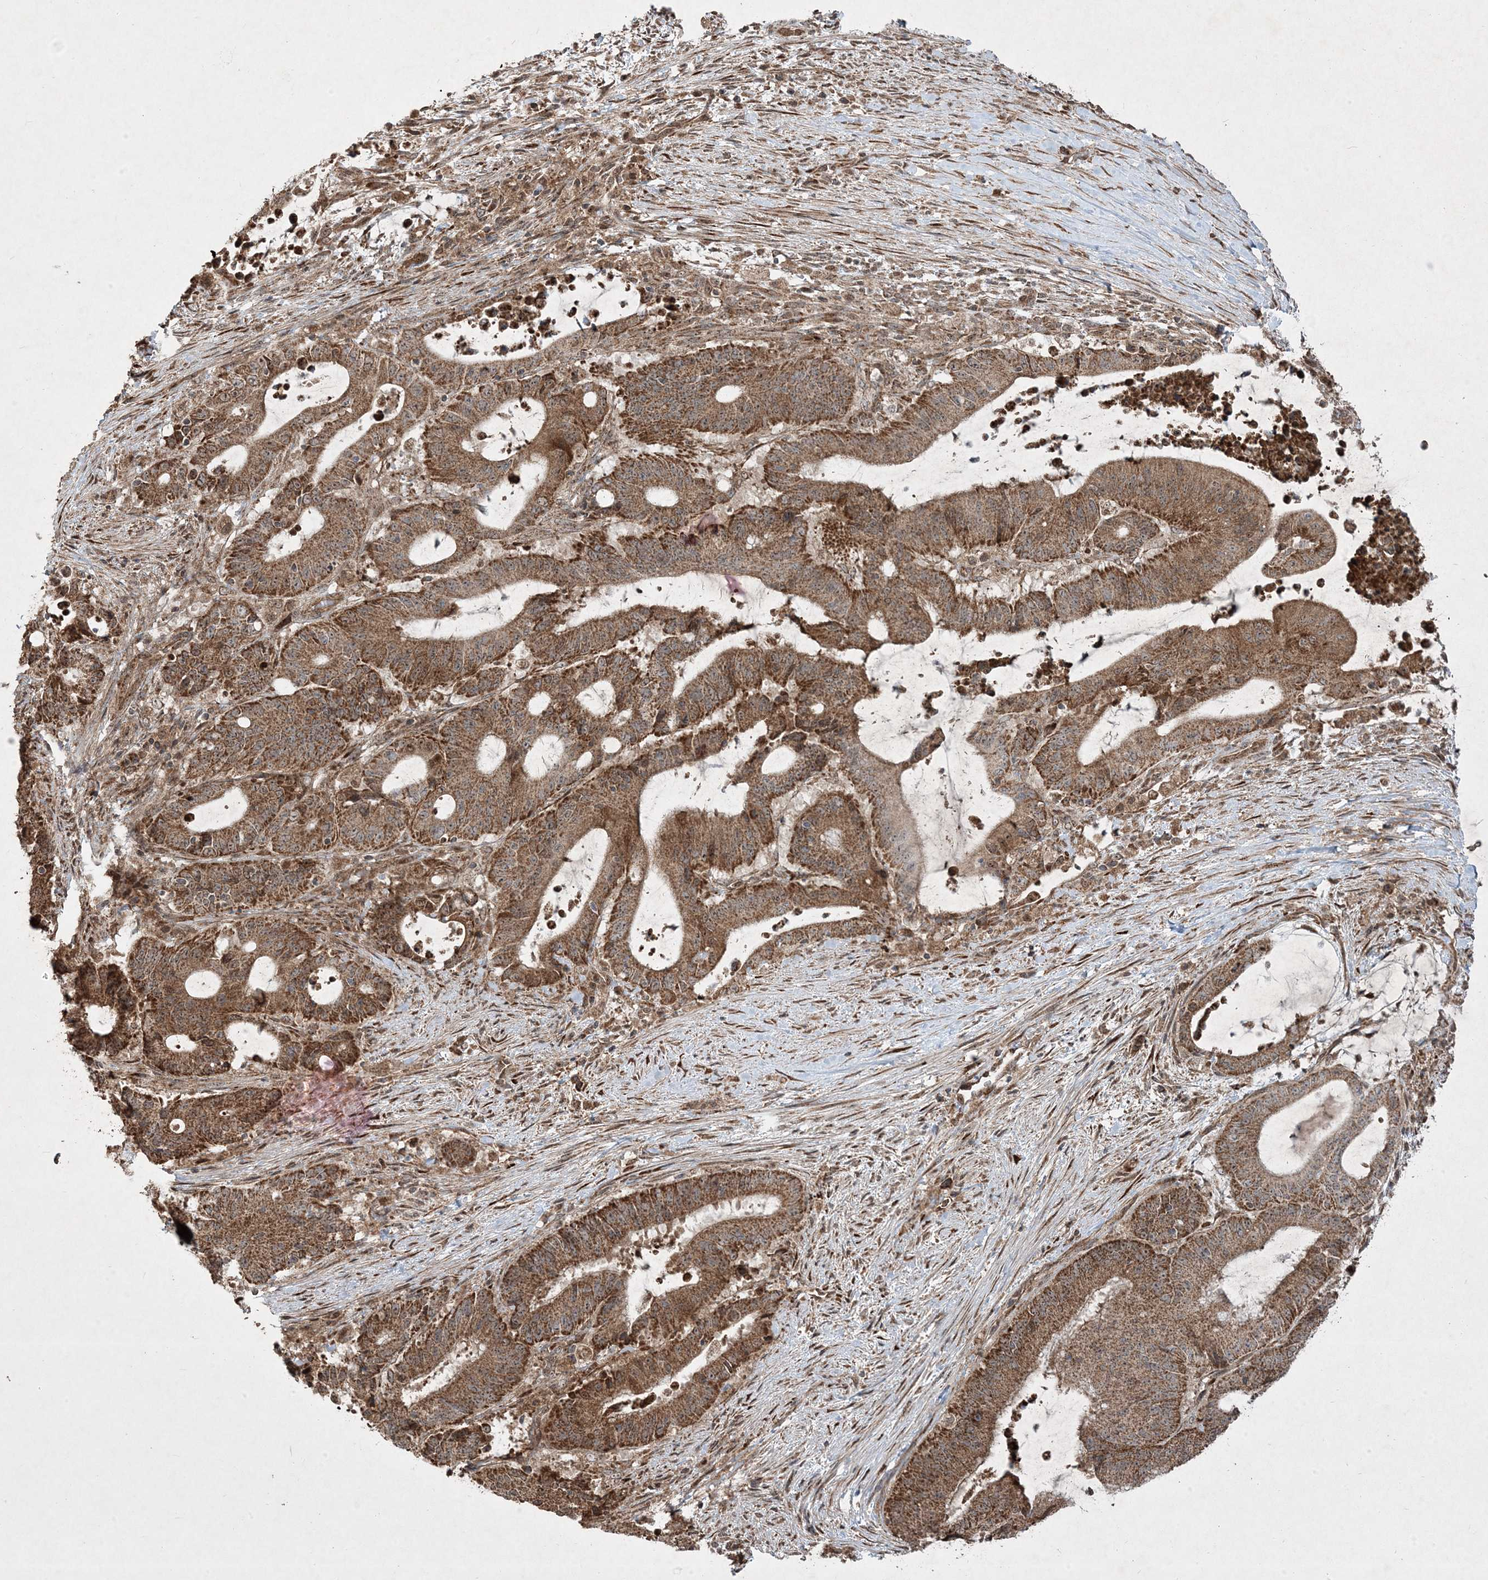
{"staining": {"intensity": "moderate", "quantity": ">75%", "location": "cytoplasmic/membranous"}, "tissue": "liver cancer", "cell_type": "Tumor cells", "image_type": "cancer", "snomed": [{"axis": "morphology", "description": "Normal tissue, NOS"}, {"axis": "morphology", "description": "Cholangiocarcinoma"}, {"axis": "topography", "description": "Liver"}, {"axis": "topography", "description": "Peripheral nerve tissue"}], "caption": "Tumor cells exhibit medium levels of moderate cytoplasmic/membranous staining in about >75% of cells in human cholangiocarcinoma (liver).", "gene": "PLEKHM2", "patient": {"sex": "female", "age": 73}}